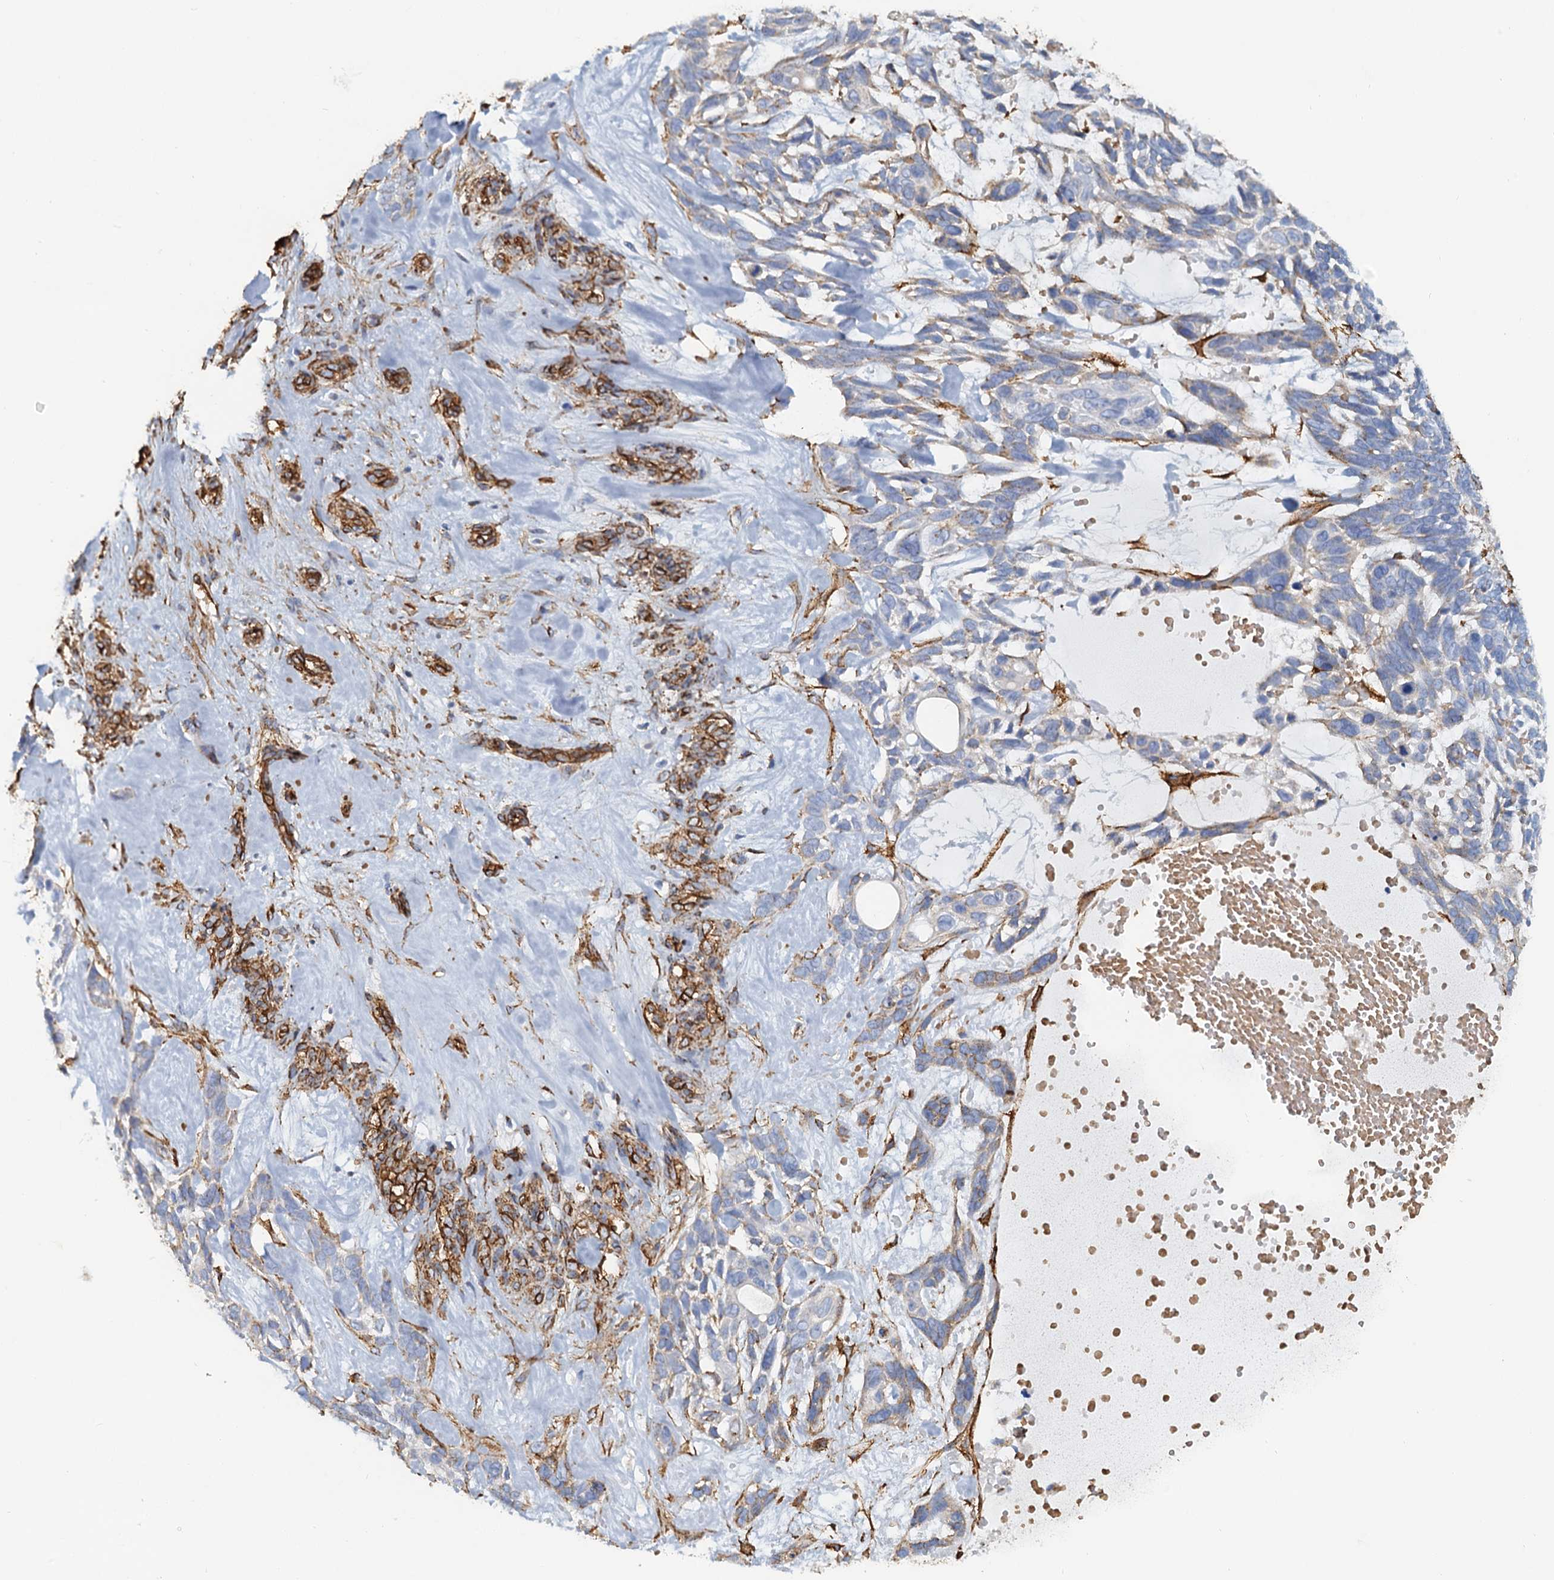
{"staining": {"intensity": "negative", "quantity": "none", "location": "none"}, "tissue": "skin cancer", "cell_type": "Tumor cells", "image_type": "cancer", "snomed": [{"axis": "morphology", "description": "Basal cell carcinoma"}, {"axis": "topography", "description": "Skin"}], "caption": "Protein analysis of skin cancer exhibits no significant staining in tumor cells.", "gene": "DGKG", "patient": {"sex": "male", "age": 88}}